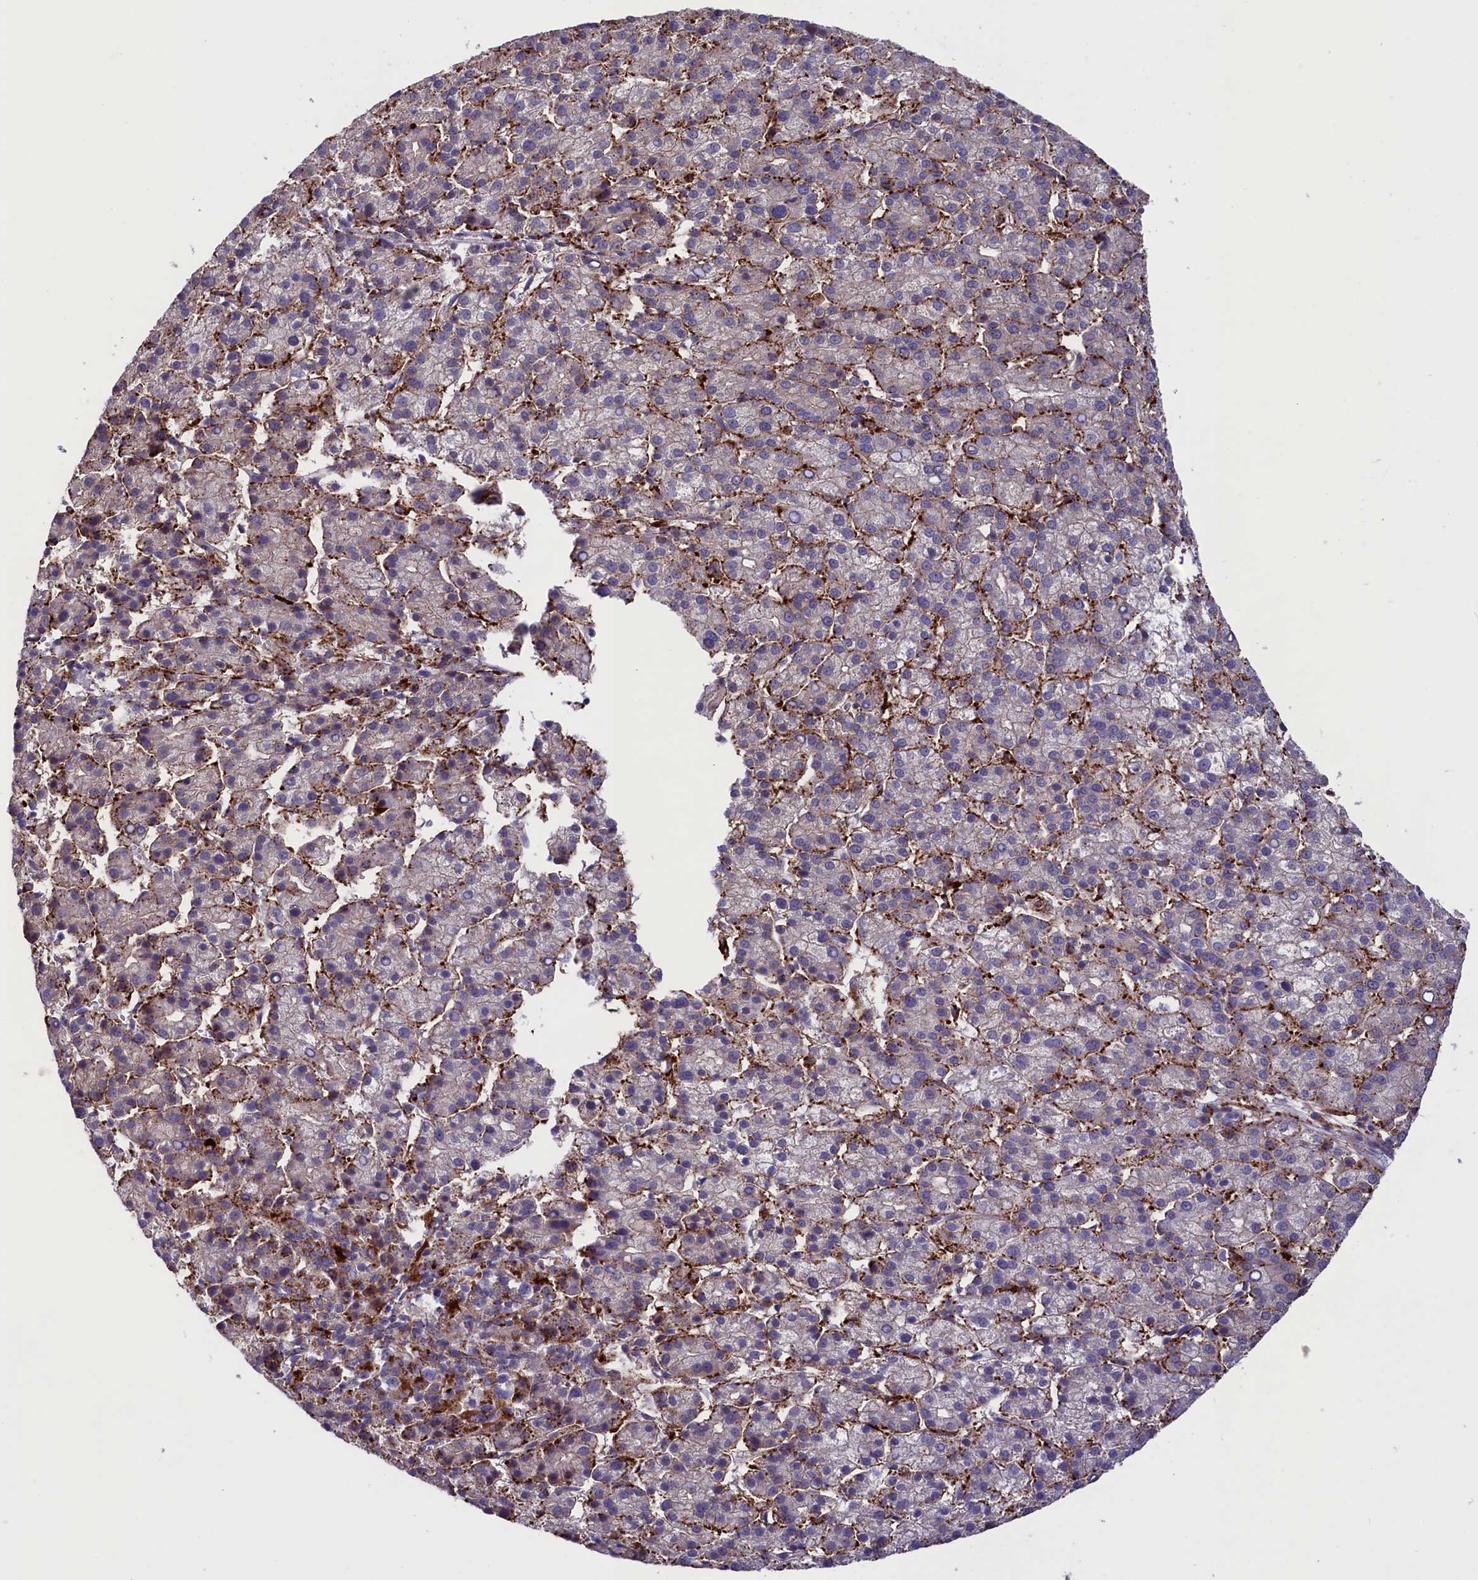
{"staining": {"intensity": "negative", "quantity": "none", "location": "none"}, "tissue": "liver cancer", "cell_type": "Tumor cells", "image_type": "cancer", "snomed": [{"axis": "morphology", "description": "Carcinoma, Hepatocellular, NOS"}, {"axis": "topography", "description": "Liver"}], "caption": "DAB (3,3'-diaminobenzidine) immunohistochemical staining of liver cancer (hepatocellular carcinoma) shows no significant staining in tumor cells.", "gene": "MAN2B1", "patient": {"sex": "female", "age": 58}}